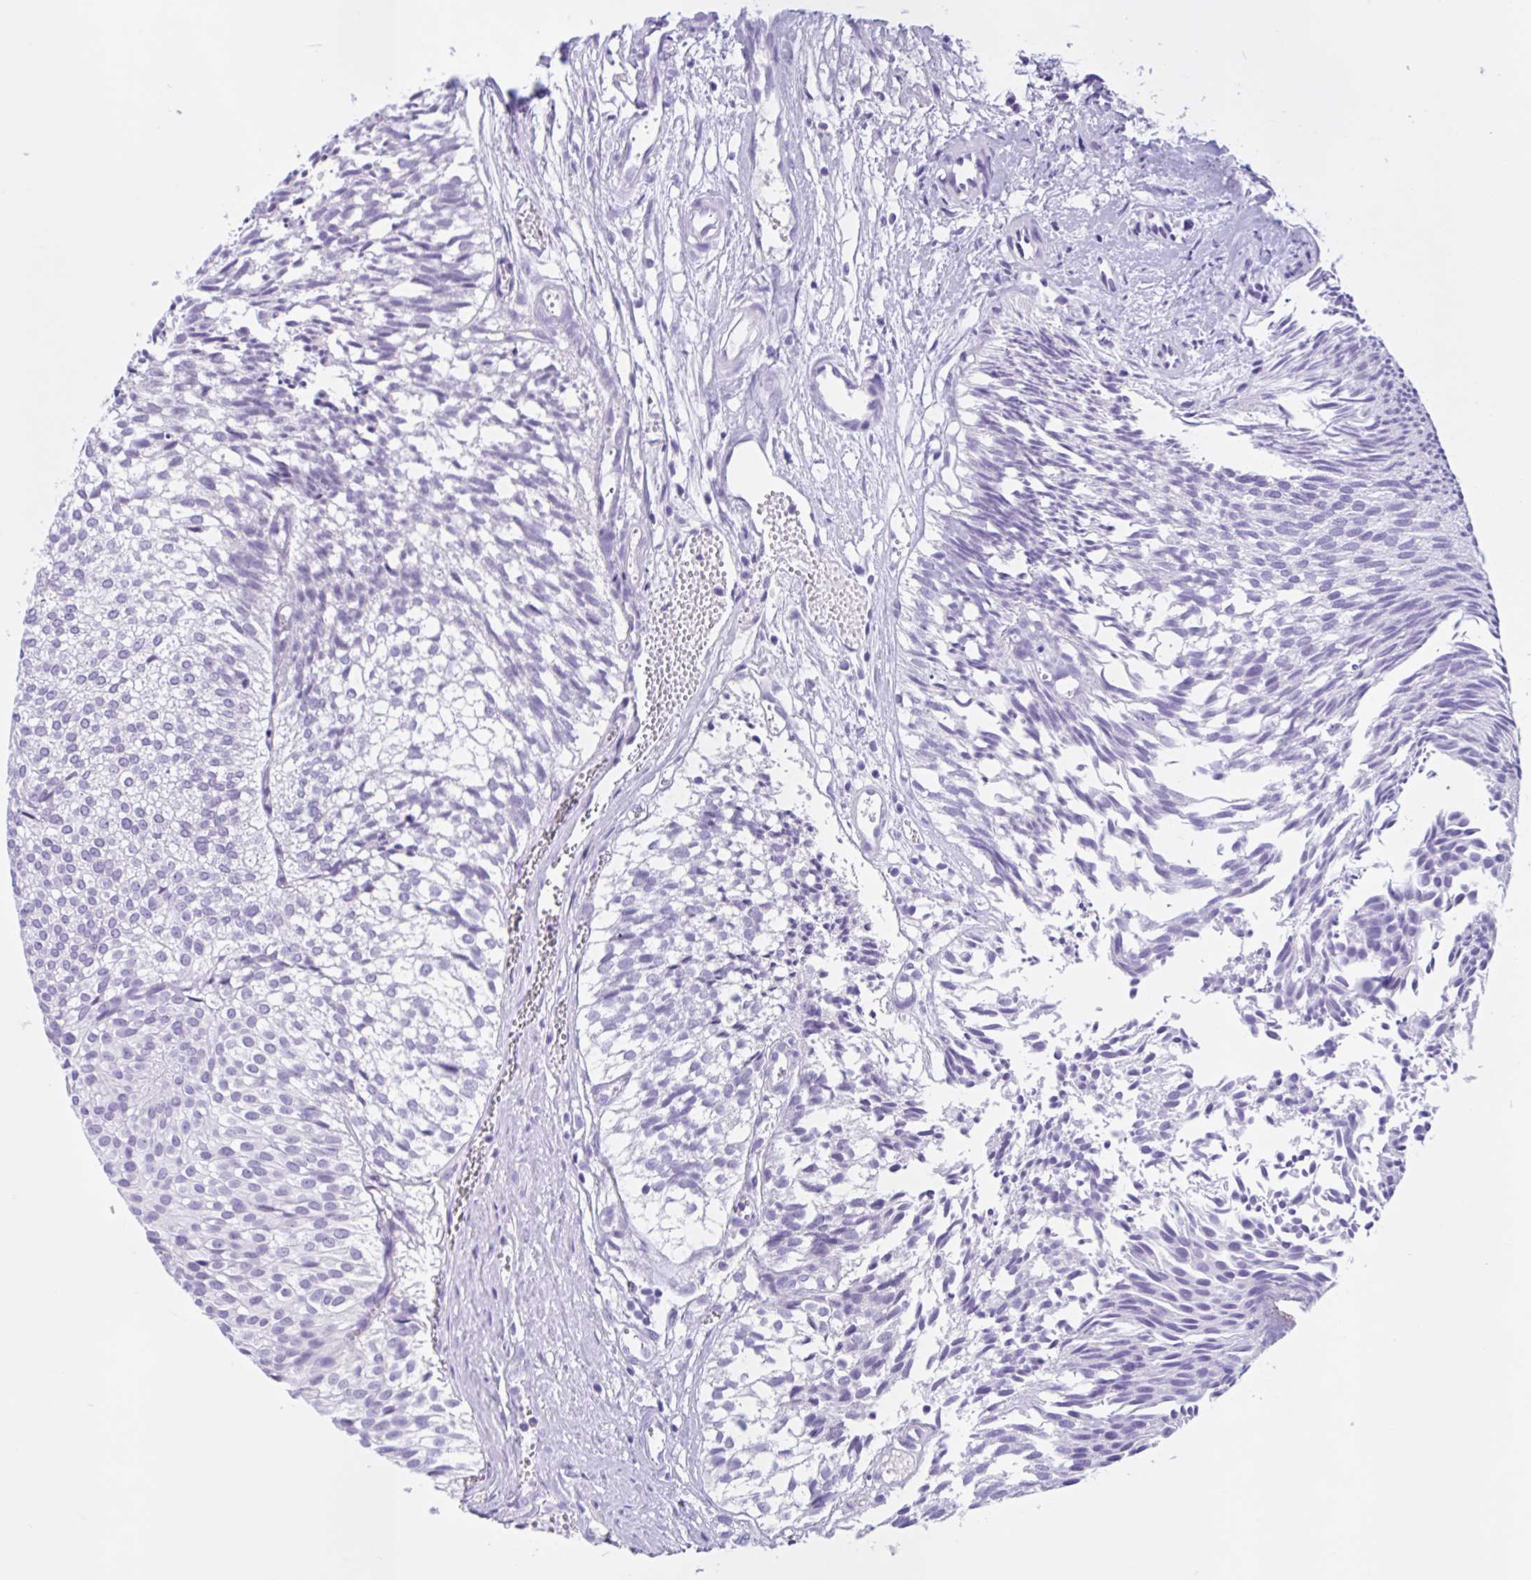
{"staining": {"intensity": "negative", "quantity": "none", "location": "none"}, "tissue": "urothelial cancer", "cell_type": "Tumor cells", "image_type": "cancer", "snomed": [{"axis": "morphology", "description": "Urothelial carcinoma, Low grade"}, {"axis": "topography", "description": "Urinary bladder"}], "caption": "A high-resolution photomicrograph shows immunohistochemistry staining of urothelial cancer, which displays no significant staining in tumor cells. (Brightfield microscopy of DAB immunohistochemistry (IHC) at high magnification).", "gene": "ZNF319", "patient": {"sex": "male", "age": 91}}